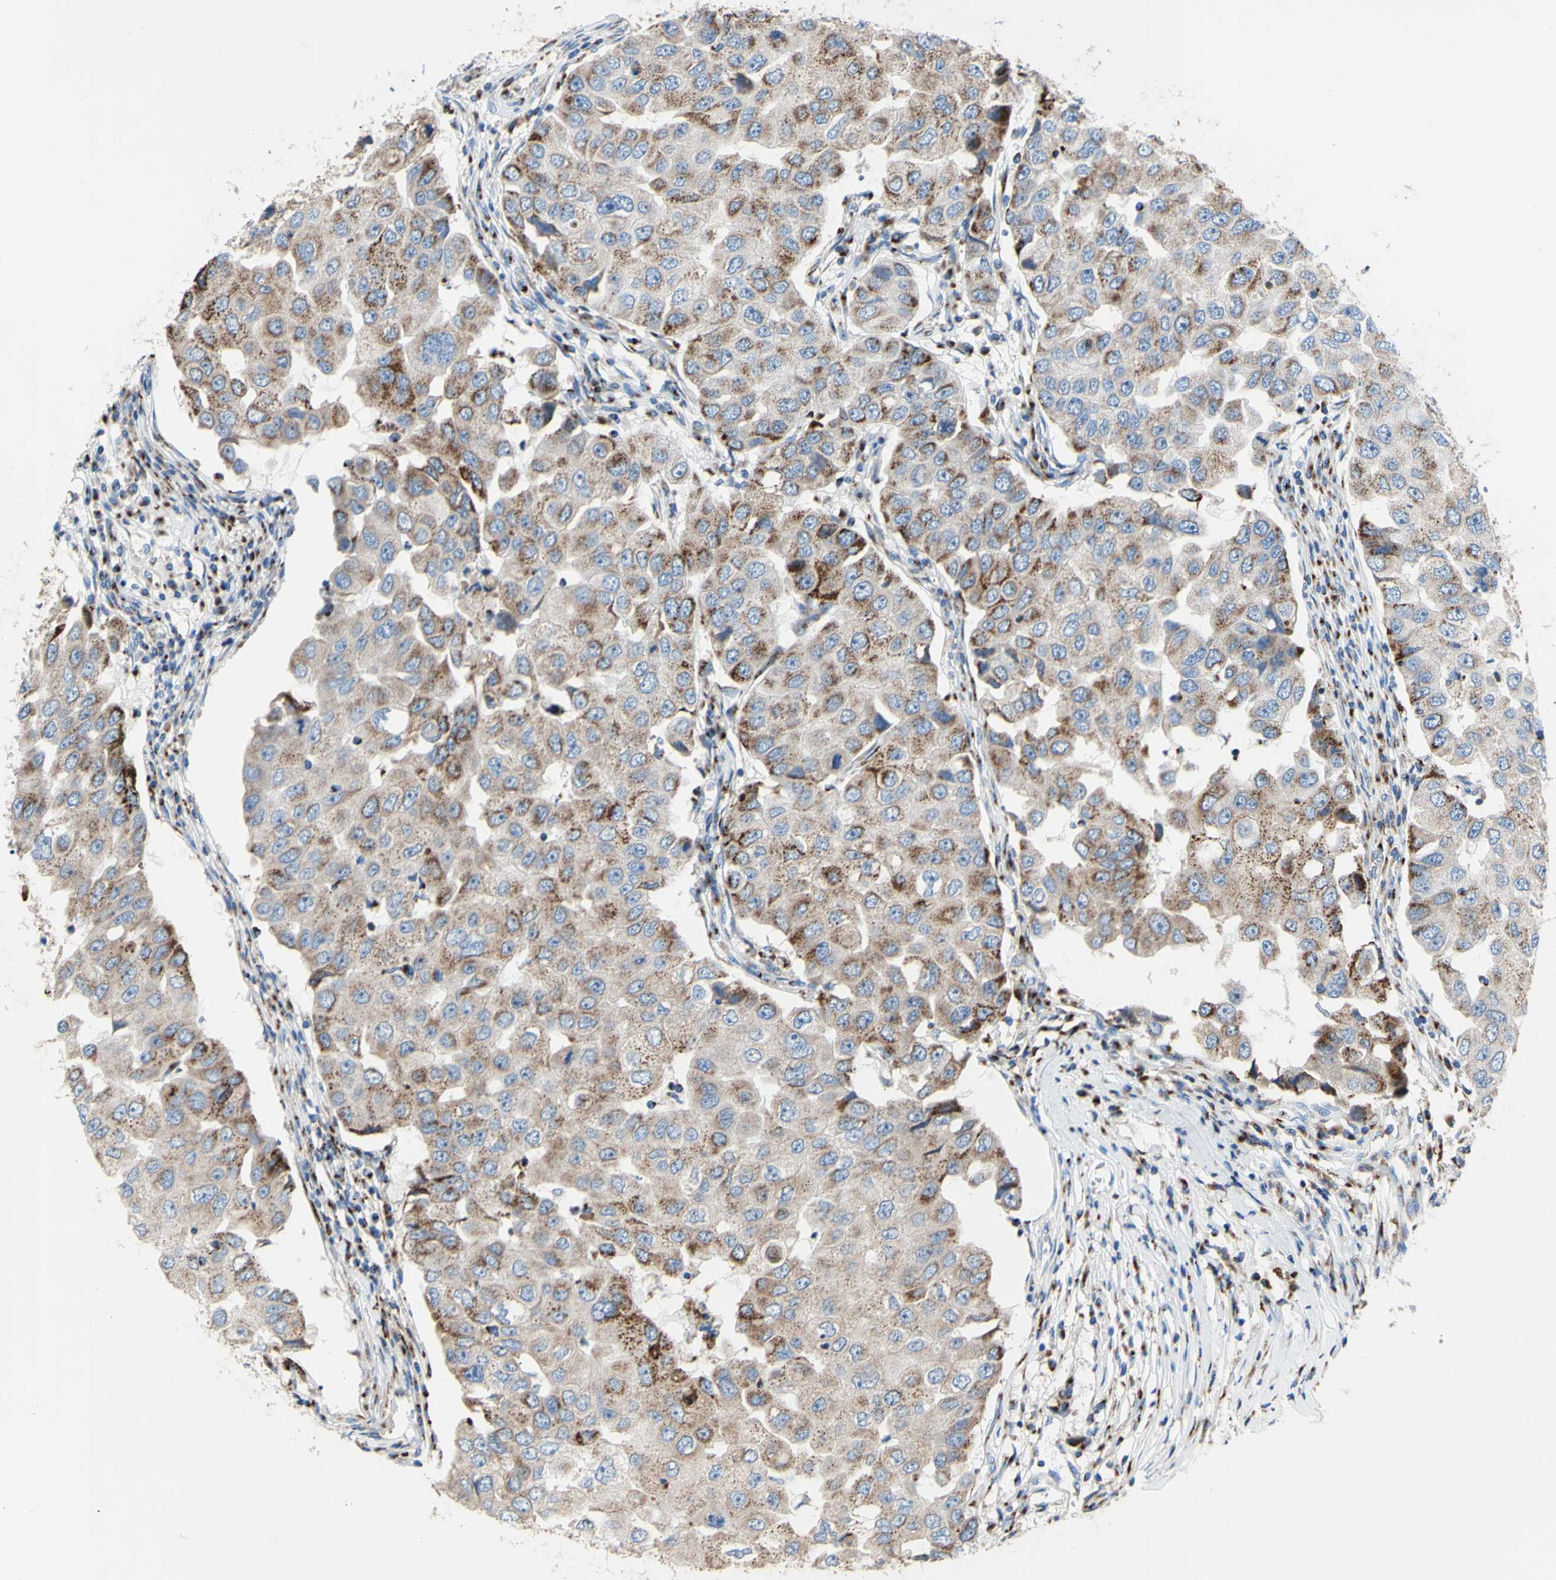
{"staining": {"intensity": "moderate", "quantity": "25%-75%", "location": "cytoplasmic/membranous"}, "tissue": "breast cancer", "cell_type": "Tumor cells", "image_type": "cancer", "snomed": [{"axis": "morphology", "description": "Duct carcinoma"}, {"axis": "topography", "description": "Breast"}], "caption": "Human breast invasive ductal carcinoma stained with a brown dye reveals moderate cytoplasmic/membranous positive staining in approximately 25%-75% of tumor cells.", "gene": "GALNT2", "patient": {"sex": "female", "age": 27}}